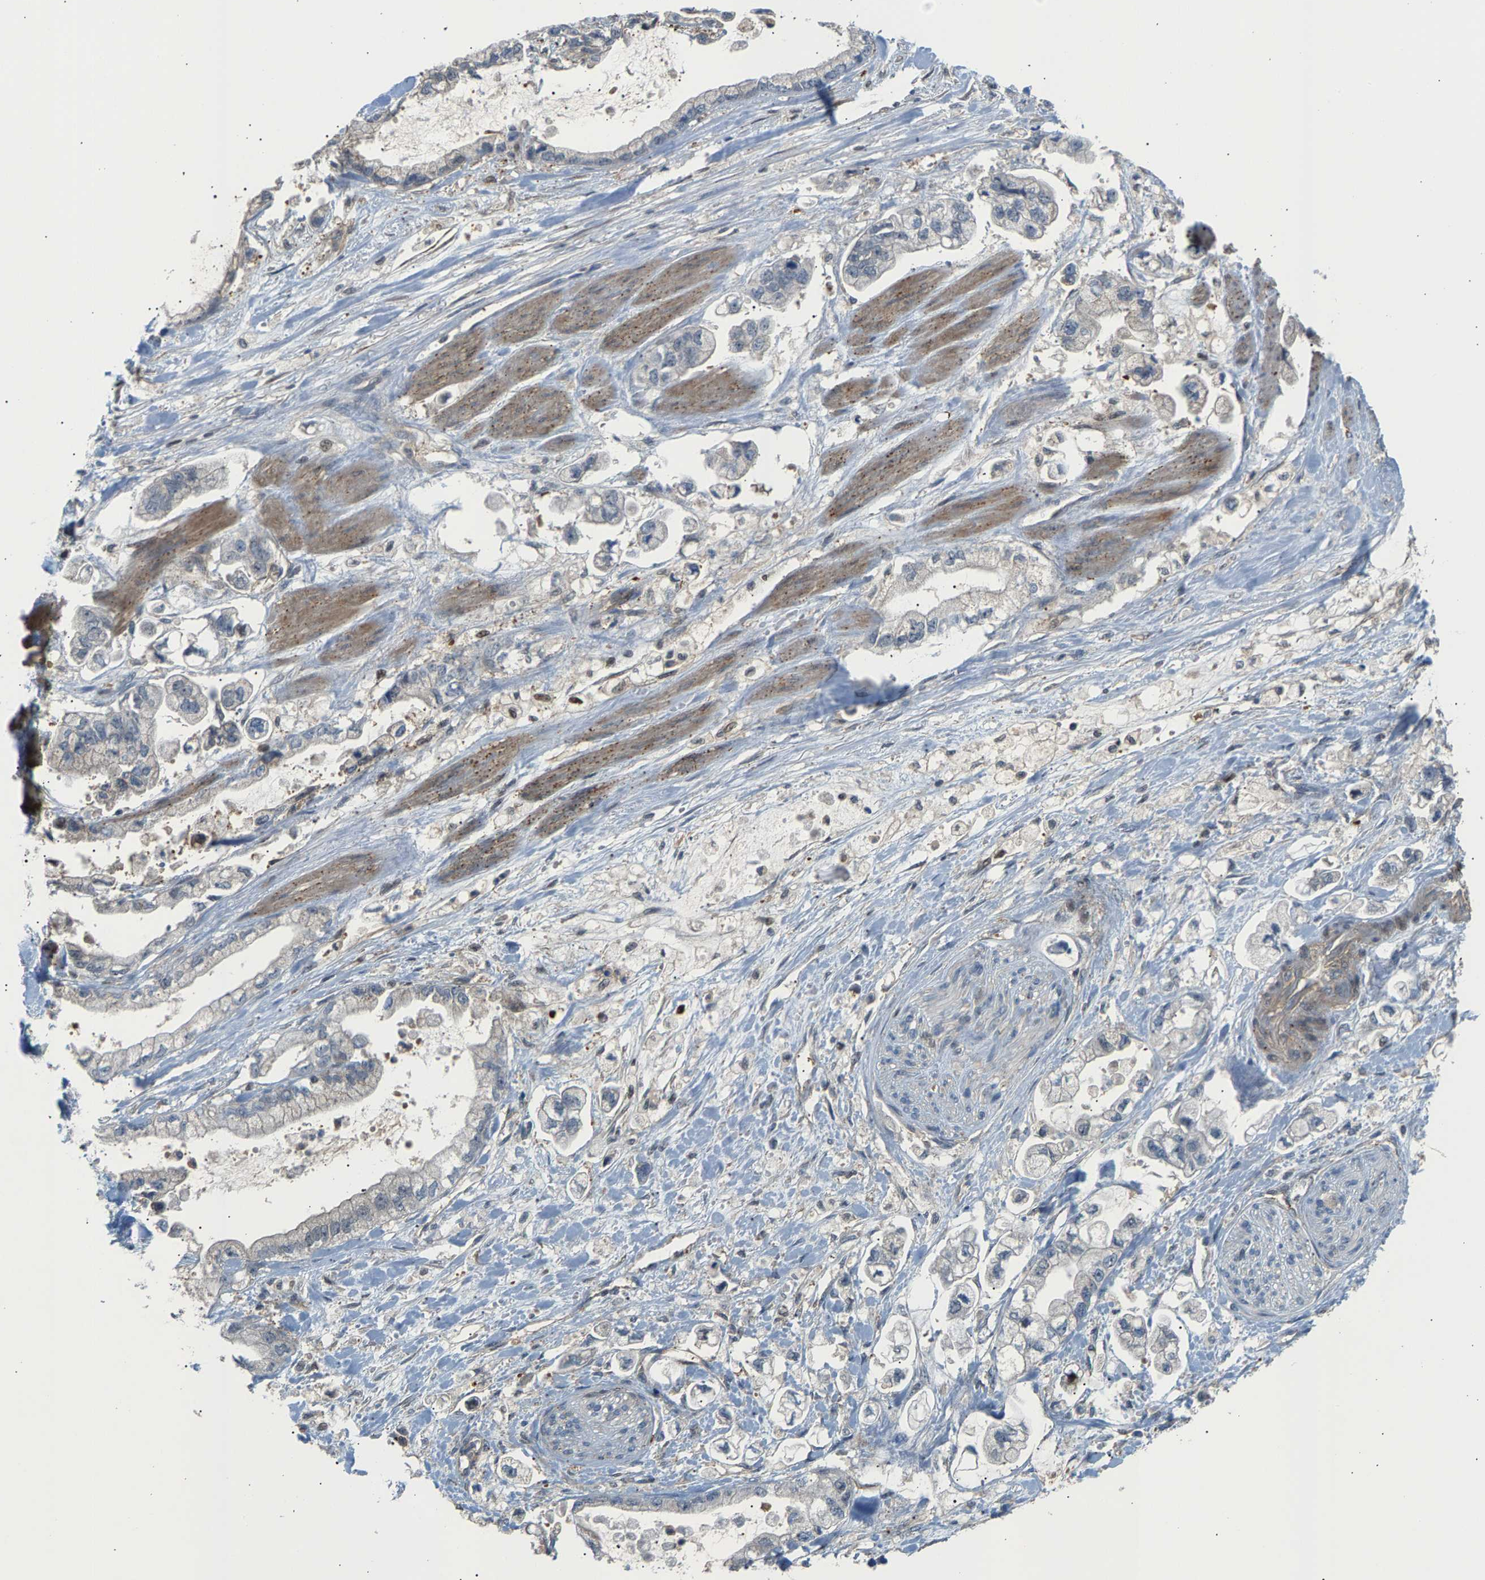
{"staining": {"intensity": "negative", "quantity": "none", "location": "none"}, "tissue": "stomach cancer", "cell_type": "Tumor cells", "image_type": "cancer", "snomed": [{"axis": "morphology", "description": "Normal tissue, NOS"}, {"axis": "morphology", "description": "Adenocarcinoma, NOS"}, {"axis": "topography", "description": "Stomach"}], "caption": "Stomach adenocarcinoma was stained to show a protein in brown. There is no significant staining in tumor cells. (DAB (3,3'-diaminobenzidine) IHC visualized using brightfield microscopy, high magnification).", "gene": "KRTAP27-1", "patient": {"sex": "male", "age": 62}}